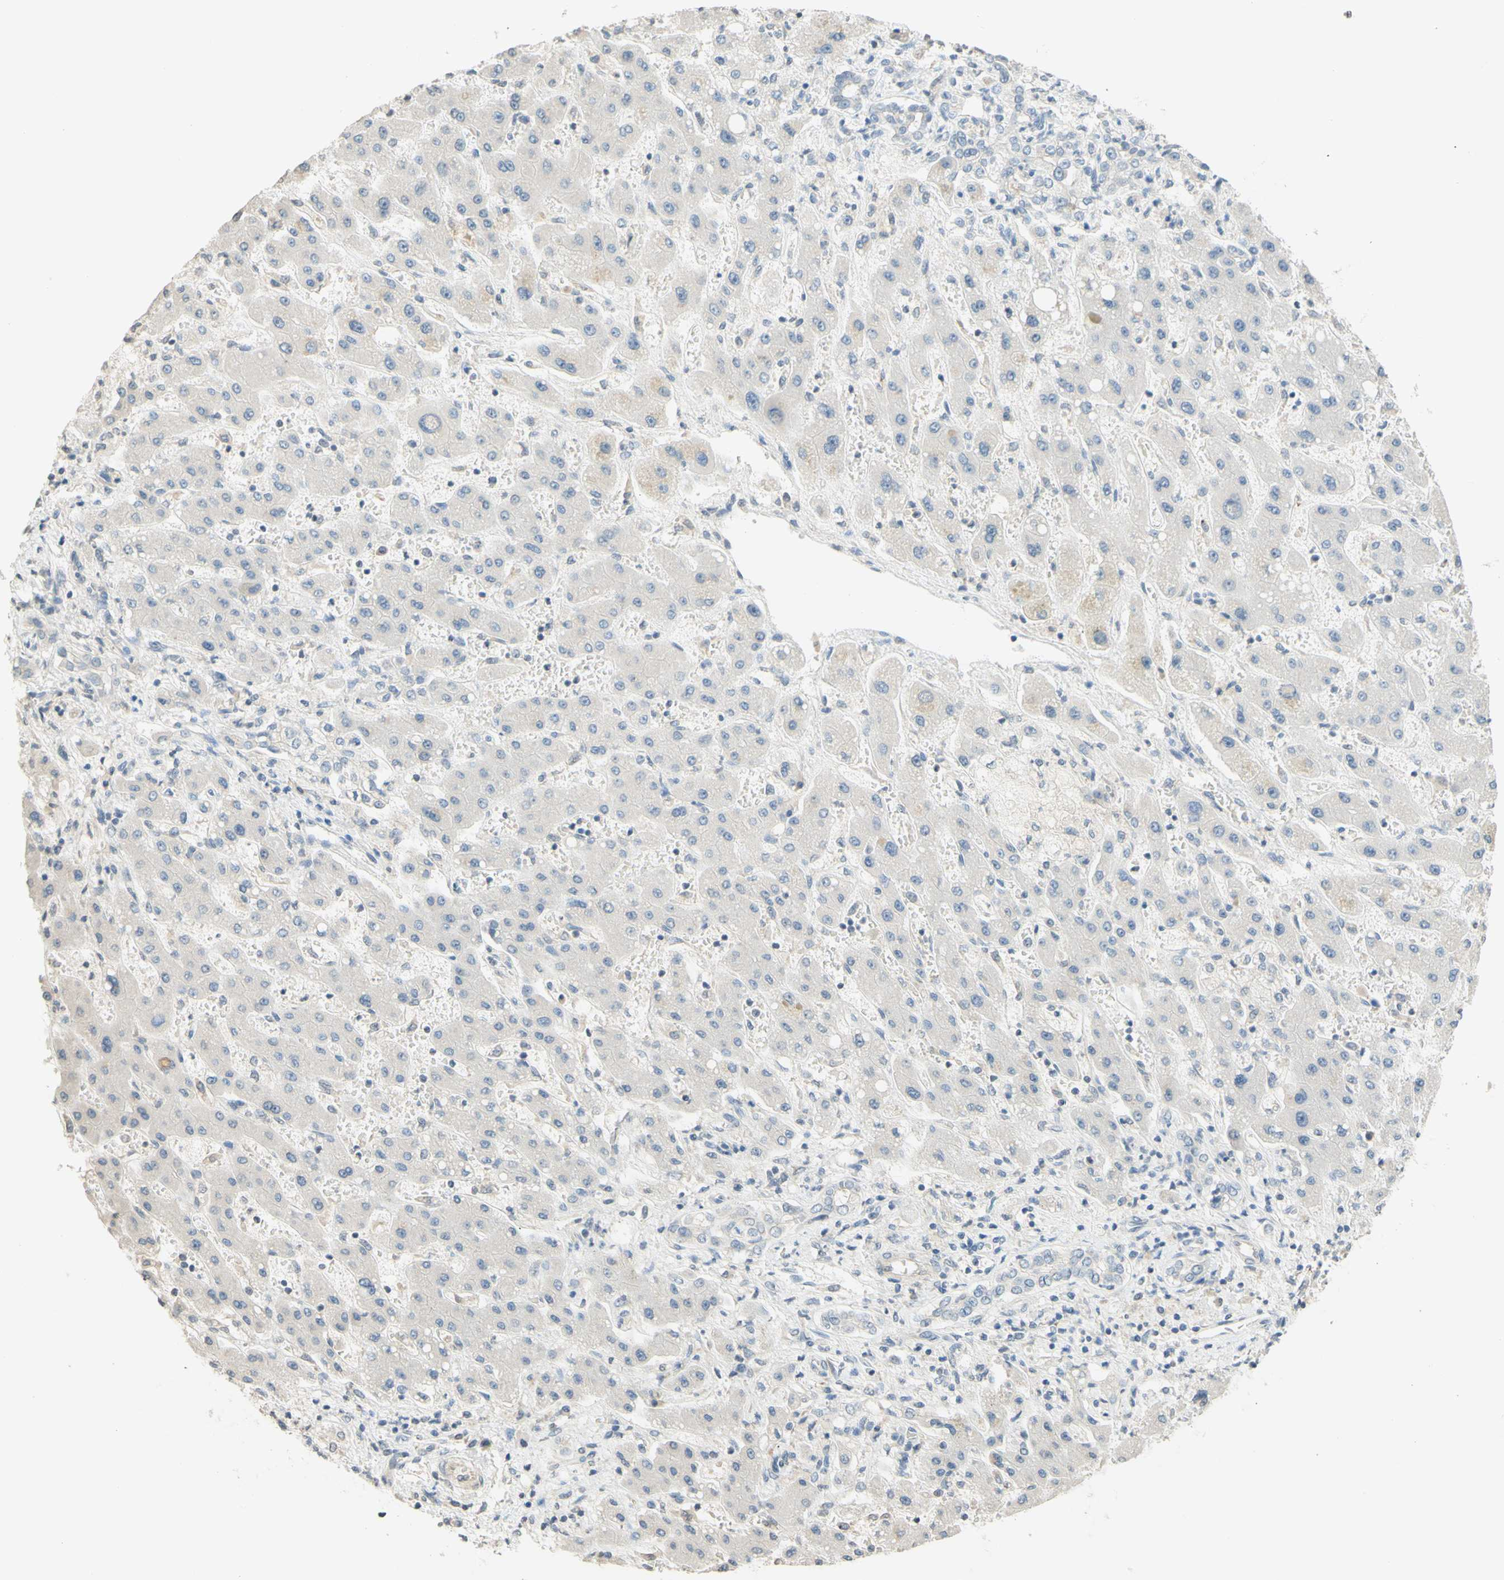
{"staining": {"intensity": "weak", "quantity": "<25%", "location": "cytoplasmic/membranous"}, "tissue": "liver cancer", "cell_type": "Tumor cells", "image_type": "cancer", "snomed": [{"axis": "morphology", "description": "Cholangiocarcinoma"}, {"axis": "topography", "description": "Liver"}], "caption": "A high-resolution histopathology image shows immunohistochemistry (IHC) staining of liver cholangiocarcinoma, which displays no significant expression in tumor cells. (IHC, brightfield microscopy, high magnification).", "gene": "MAG", "patient": {"sex": "male", "age": 50}}